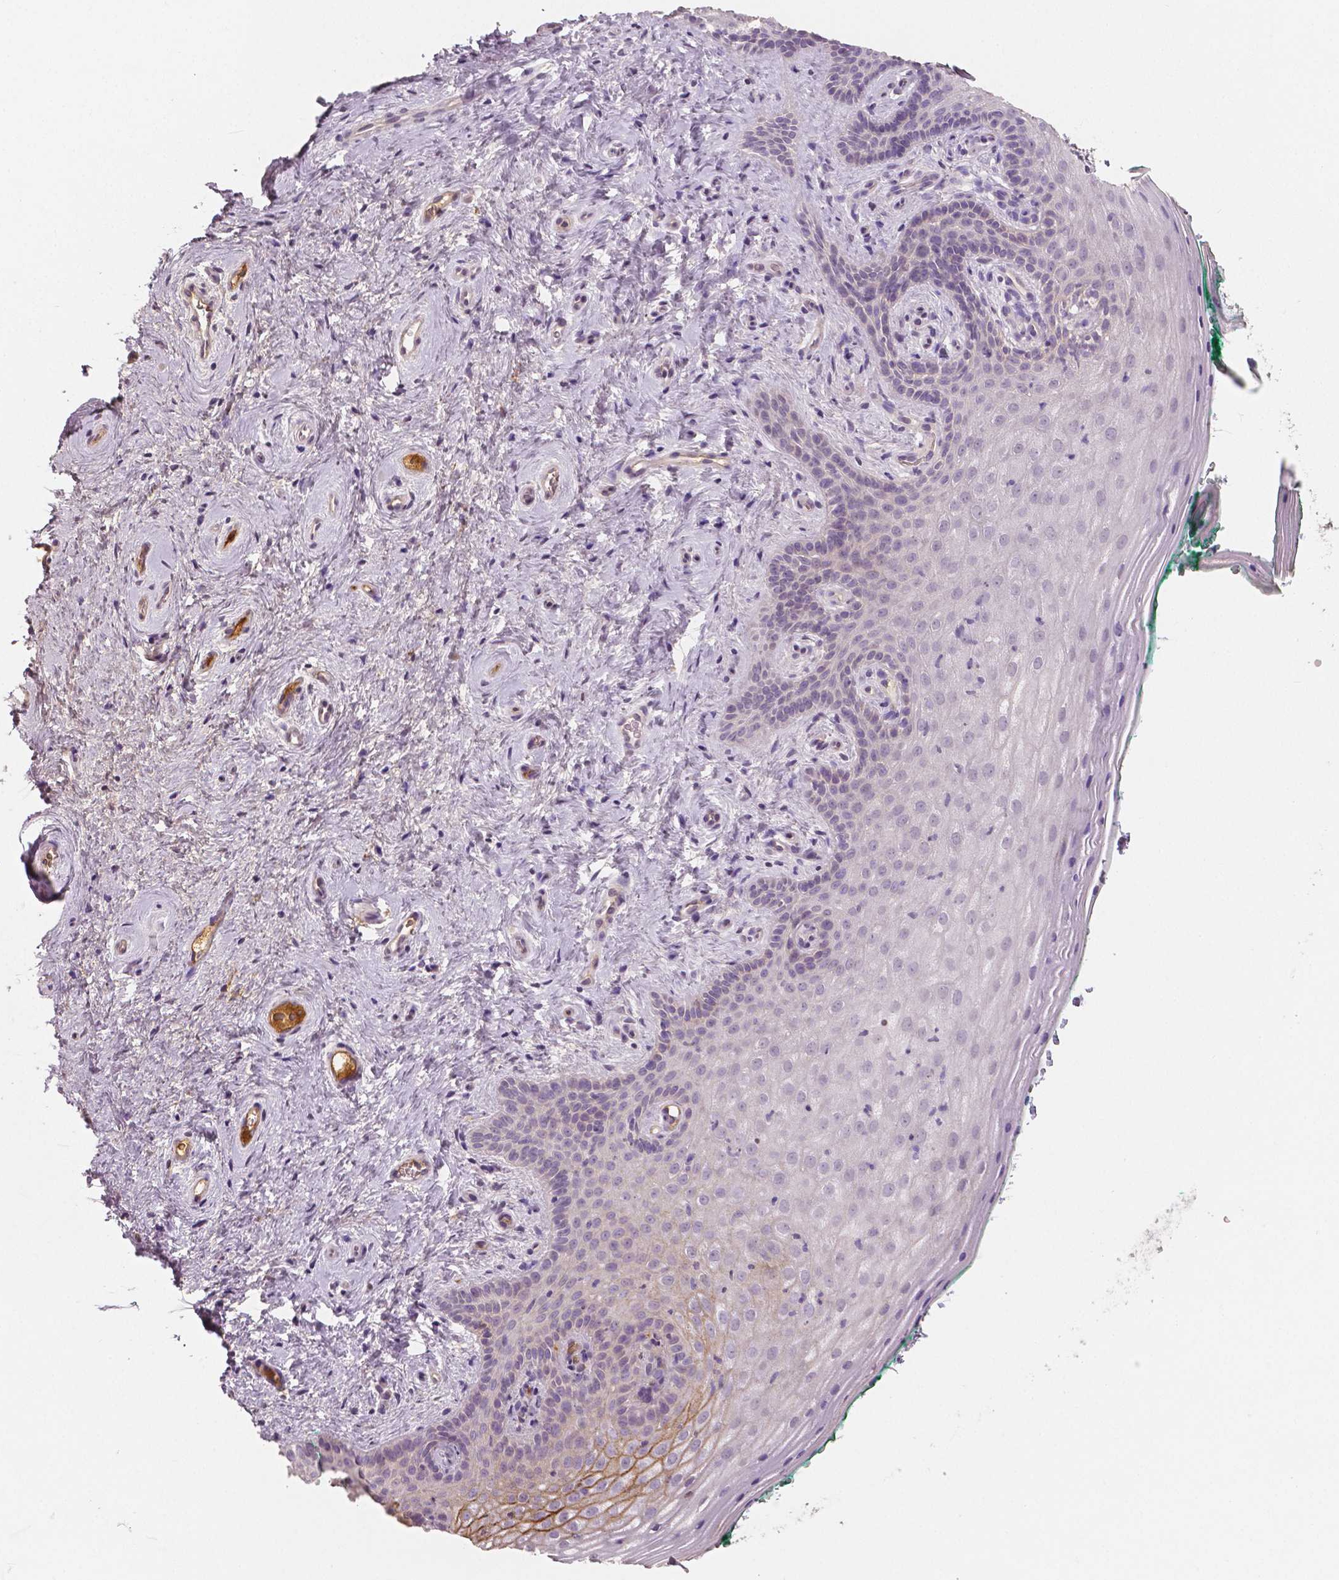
{"staining": {"intensity": "moderate", "quantity": "<25%", "location": "cytoplasmic/membranous"}, "tissue": "vagina", "cell_type": "Squamous epithelial cells", "image_type": "normal", "snomed": [{"axis": "morphology", "description": "Normal tissue, NOS"}, {"axis": "topography", "description": "Vagina"}], "caption": "Immunohistochemical staining of benign vagina displays low levels of moderate cytoplasmic/membranous expression in approximately <25% of squamous epithelial cells.", "gene": "APOA4", "patient": {"sex": "female", "age": 45}}